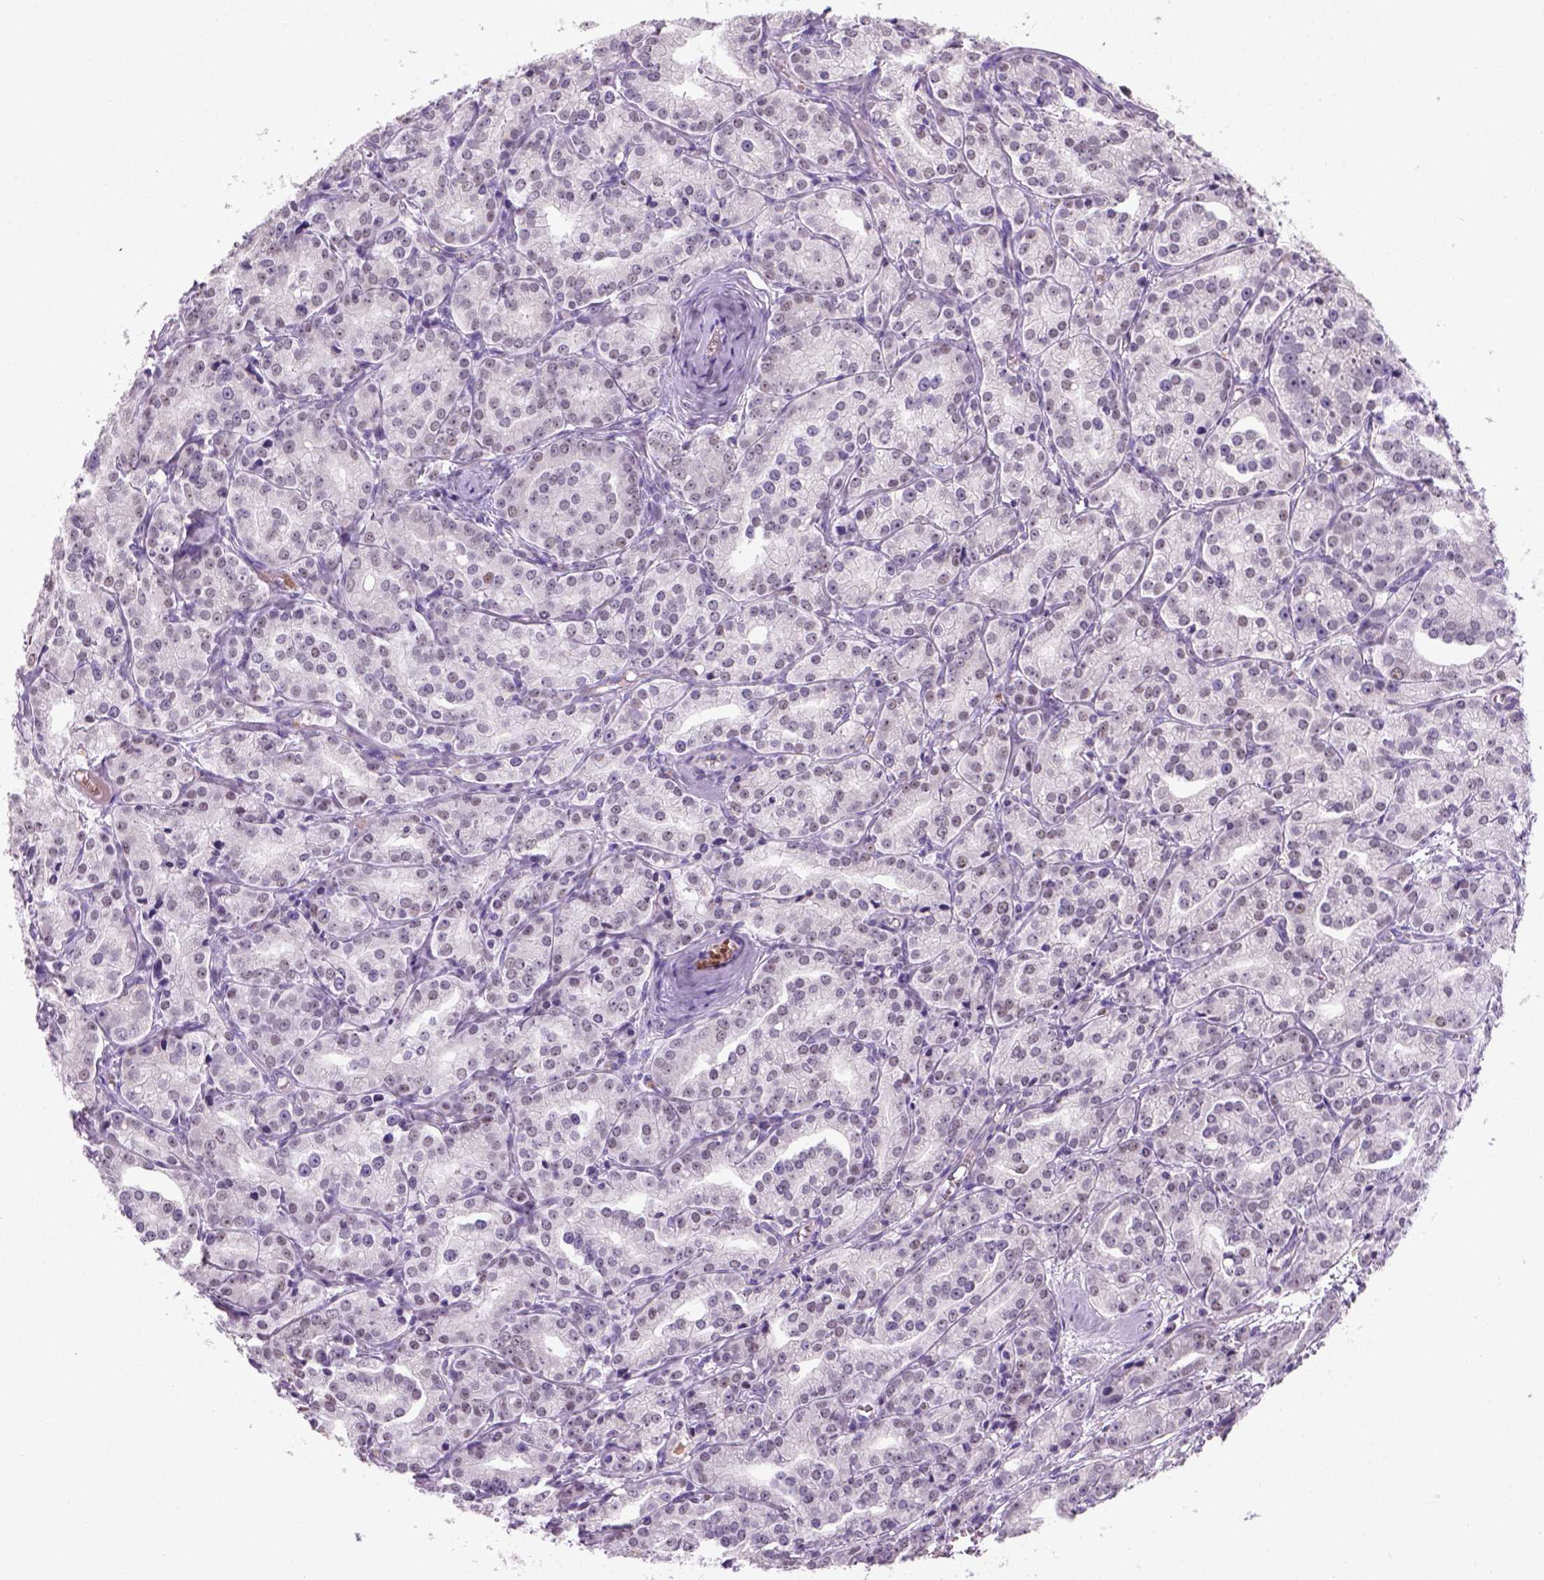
{"staining": {"intensity": "weak", "quantity": "<25%", "location": "nuclear"}, "tissue": "prostate cancer", "cell_type": "Tumor cells", "image_type": "cancer", "snomed": [{"axis": "morphology", "description": "Adenocarcinoma, Medium grade"}, {"axis": "topography", "description": "Prostate"}], "caption": "Tumor cells show no significant protein staining in prostate medium-grade adenocarcinoma. The staining was performed using DAB (3,3'-diaminobenzidine) to visualize the protein expression in brown, while the nuclei were stained in blue with hematoxylin (Magnification: 20x).", "gene": "ZMAT4", "patient": {"sex": "male", "age": 74}}